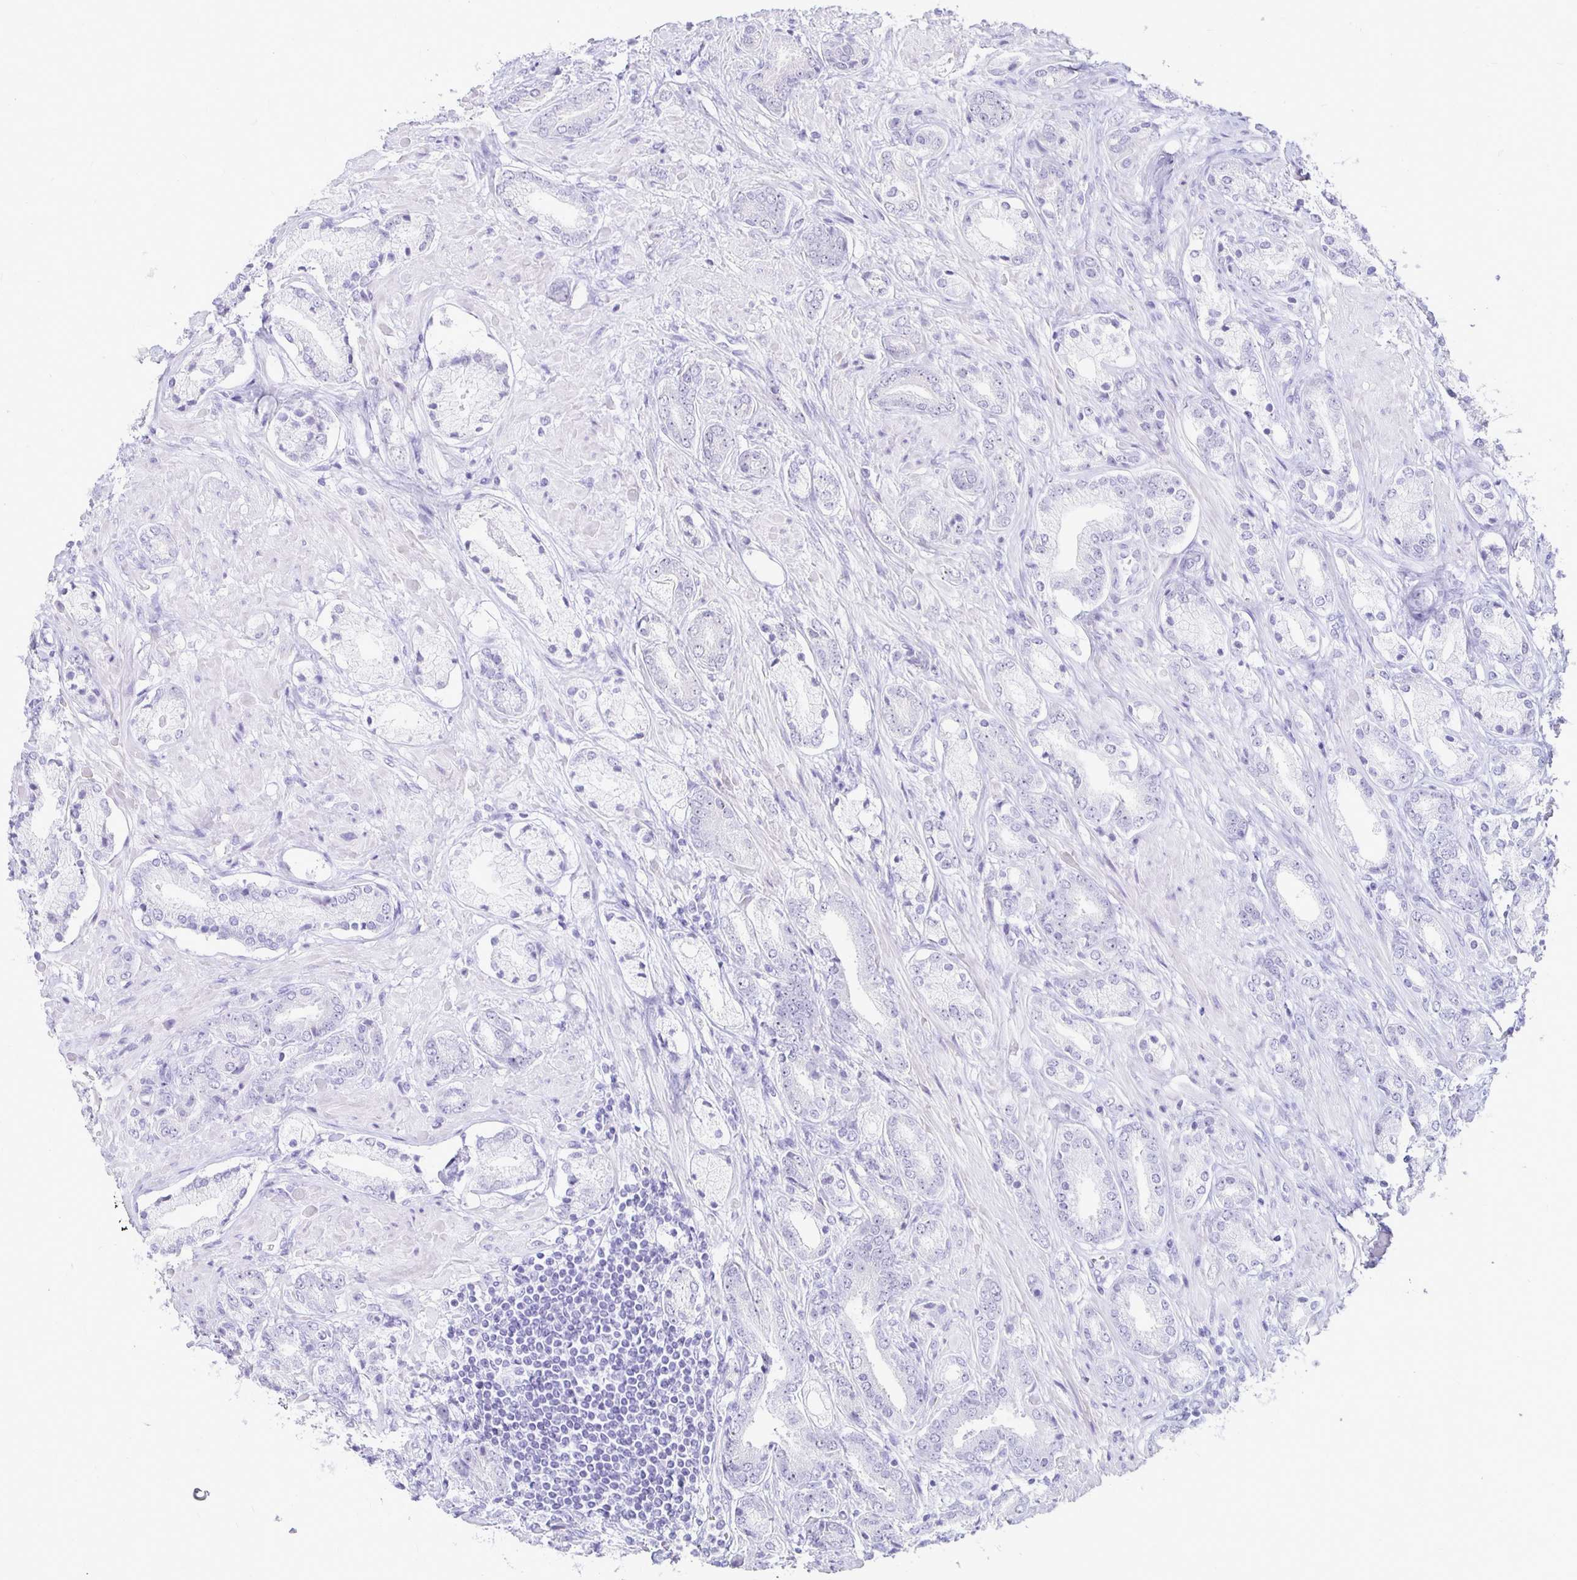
{"staining": {"intensity": "negative", "quantity": "none", "location": "none"}, "tissue": "prostate cancer", "cell_type": "Tumor cells", "image_type": "cancer", "snomed": [{"axis": "morphology", "description": "Adenocarcinoma, High grade"}, {"axis": "topography", "description": "Prostate"}], "caption": "IHC image of human prostate cancer (high-grade adenocarcinoma) stained for a protein (brown), which reveals no staining in tumor cells. The staining is performed using DAB brown chromogen with nuclei counter-stained in using hematoxylin.", "gene": "CST6", "patient": {"sex": "male", "age": 56}}